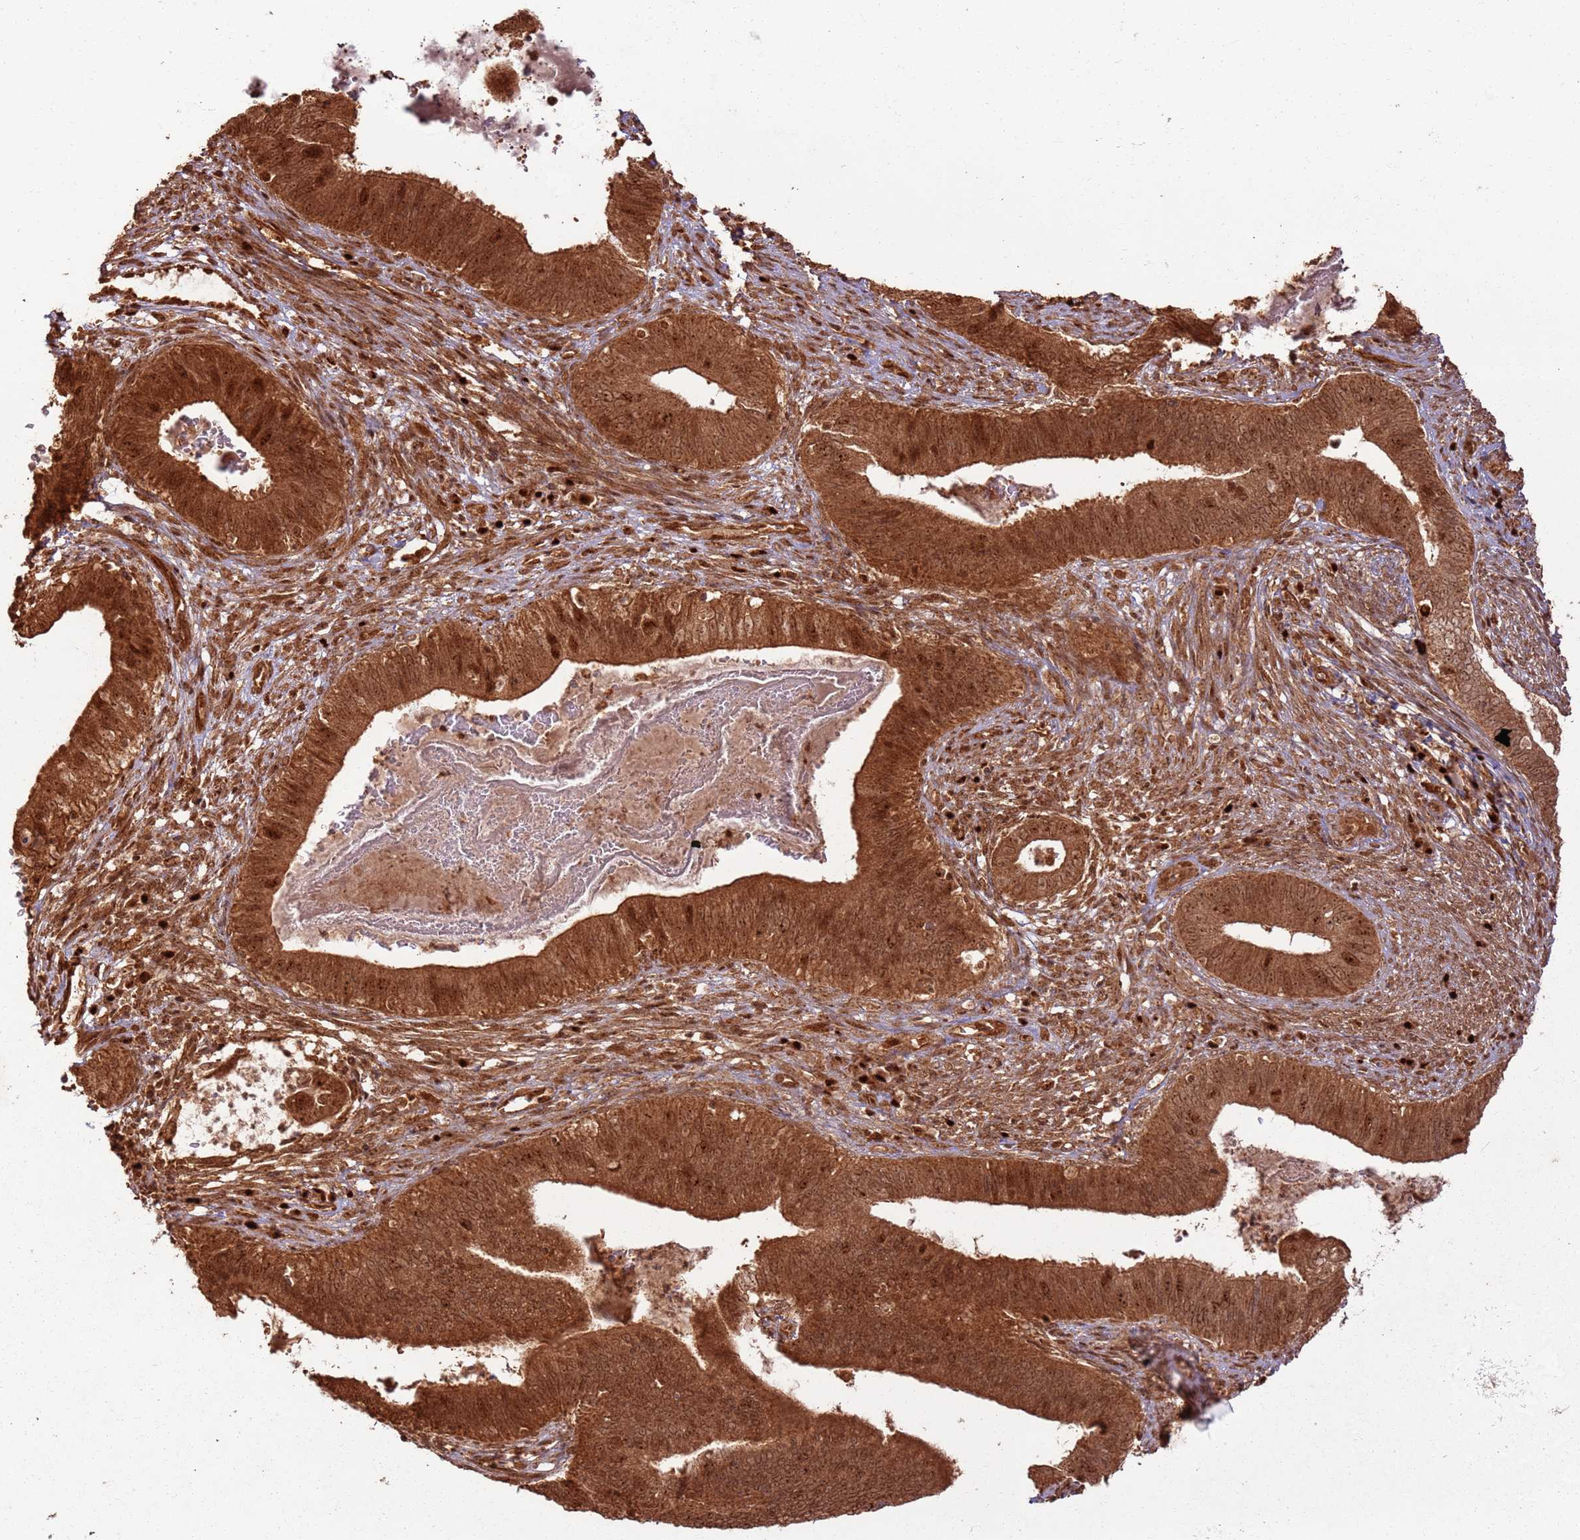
{"staining": {"intensity": "strong", "quantity": ">75%", "location": "cytoplasmic/membranous,nuclear"}, "tissue": "cervical cancer", "cell_type": "Tumor cells", "image_type": "cancer", "snomed": [{"axis": "morphology", "description": "Adenocarcinoma, NOS"}, {"axis": "topography", "description": "Cervix"}], "caption": "Immunohistochemistry photomicrograph of neoplastic tissue: human cervical cancer stained using immunohistochemistry (IHC) displays high levels of strong protein expression localized specifically in the cytoplasmic/membranous and nuclear of tumor cells, appearing as a cytoplasmic/membranous and nuclear brown color.", "gene": "TBC1D13", "patient": {"sex": "female", "age": 42}}